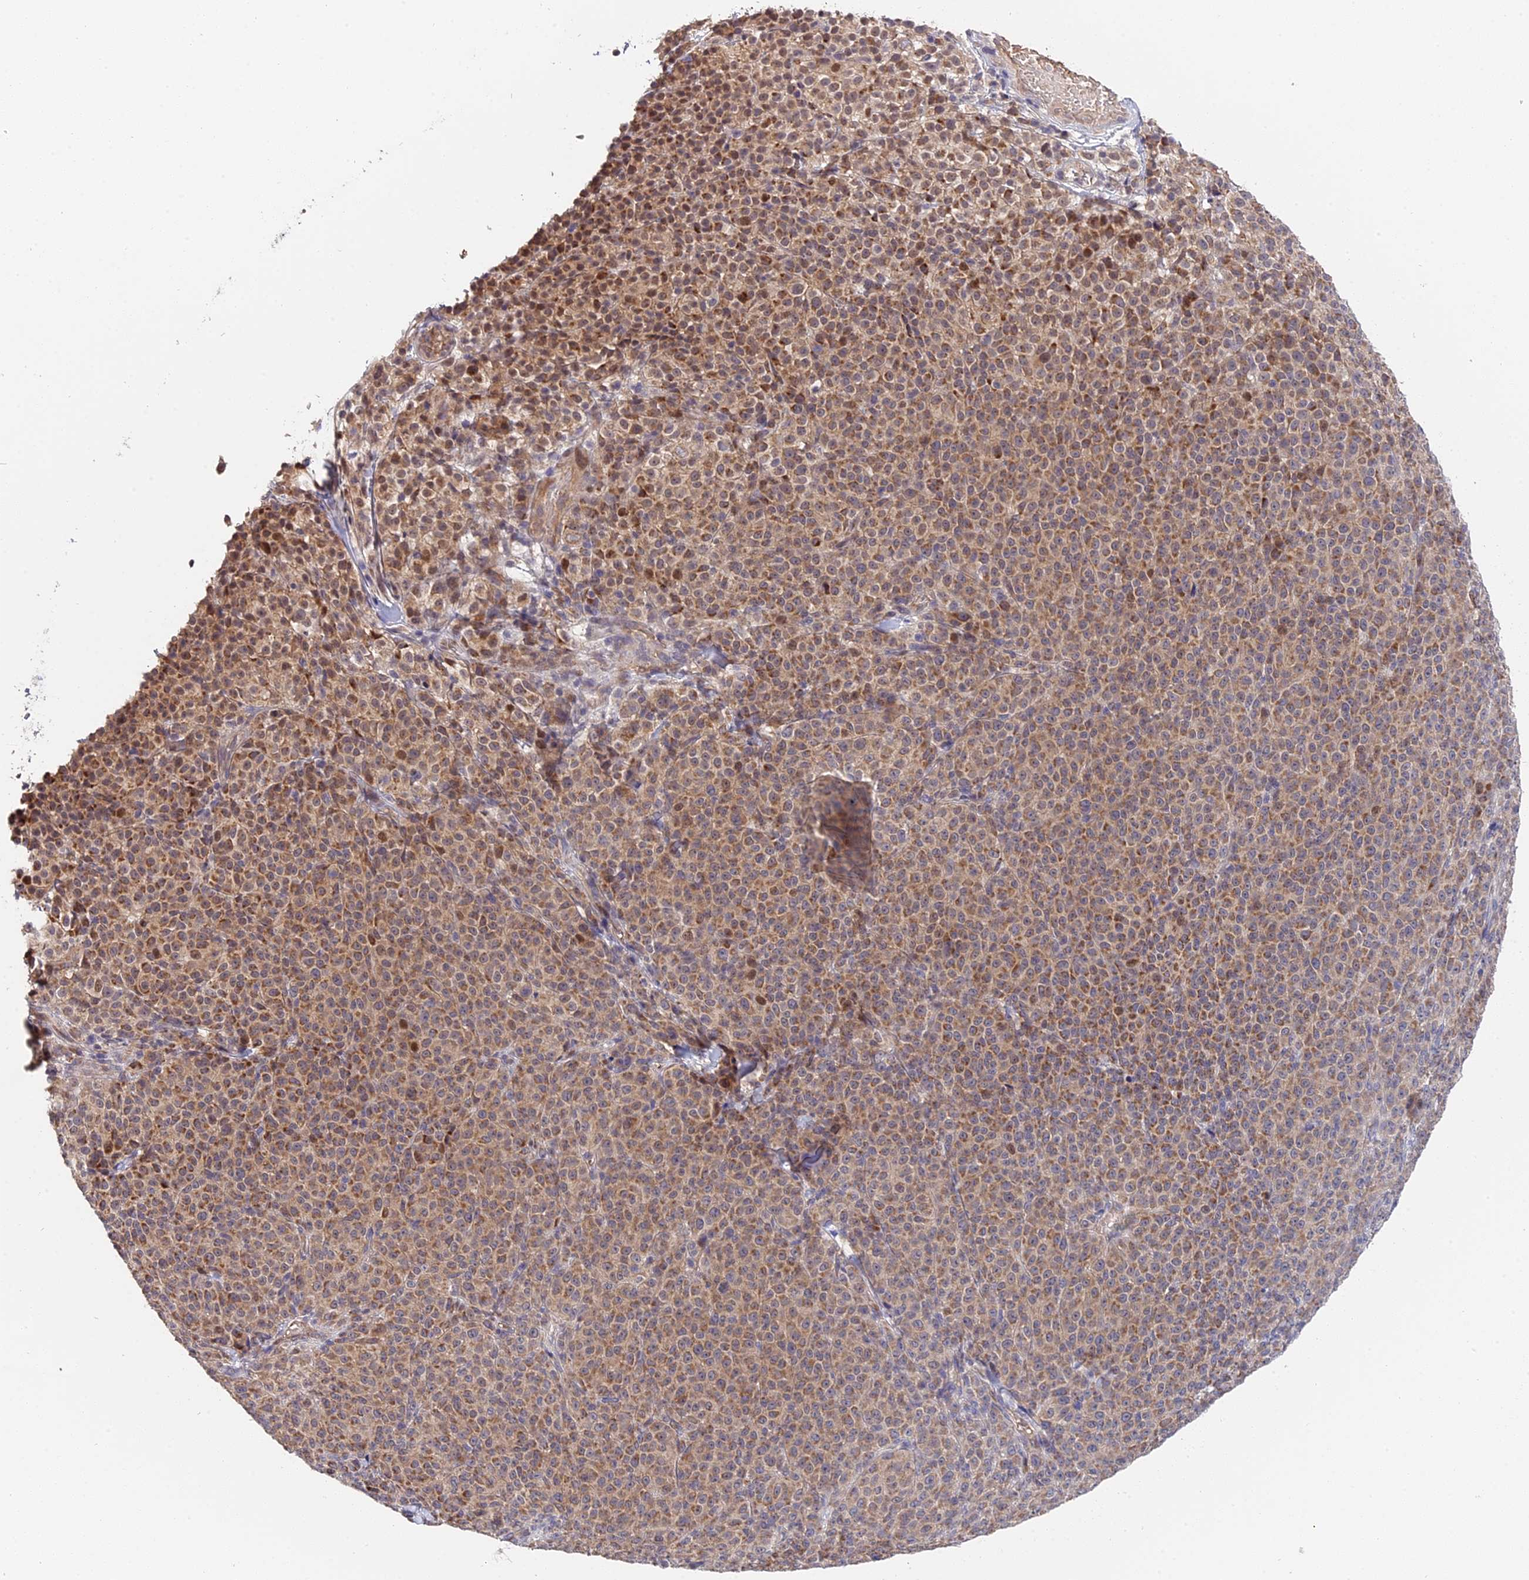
{"staining": {"intensity": "moderate", "quantity": ">75%", "location": "cytoplasmic/membranous"}, "tissue": "melanoma", "cell_type": "Tumor cells", "image_type": "cancer", "snomed": [{"axis": "morphology", "description": "Normal tissue, NOS"}, {"axis": "morphology", "description": "Malignant melanoma, NOS"}, {"axis": "topography", "description": "Skin"}], "caption": "Immunohistochemical staining of malignant melanoma demonstrates moderate cytoplasmic/membranous protein expression in approximately >75% of tumor cells. The staining was performed using DAB (3,3'-diaminobenzidine), with brown indicating positive protein expression. Nuclei are stained blue with hematoxylin.", "gene": "TRMT1", "patient": {"sex": "female", "age": 34}}